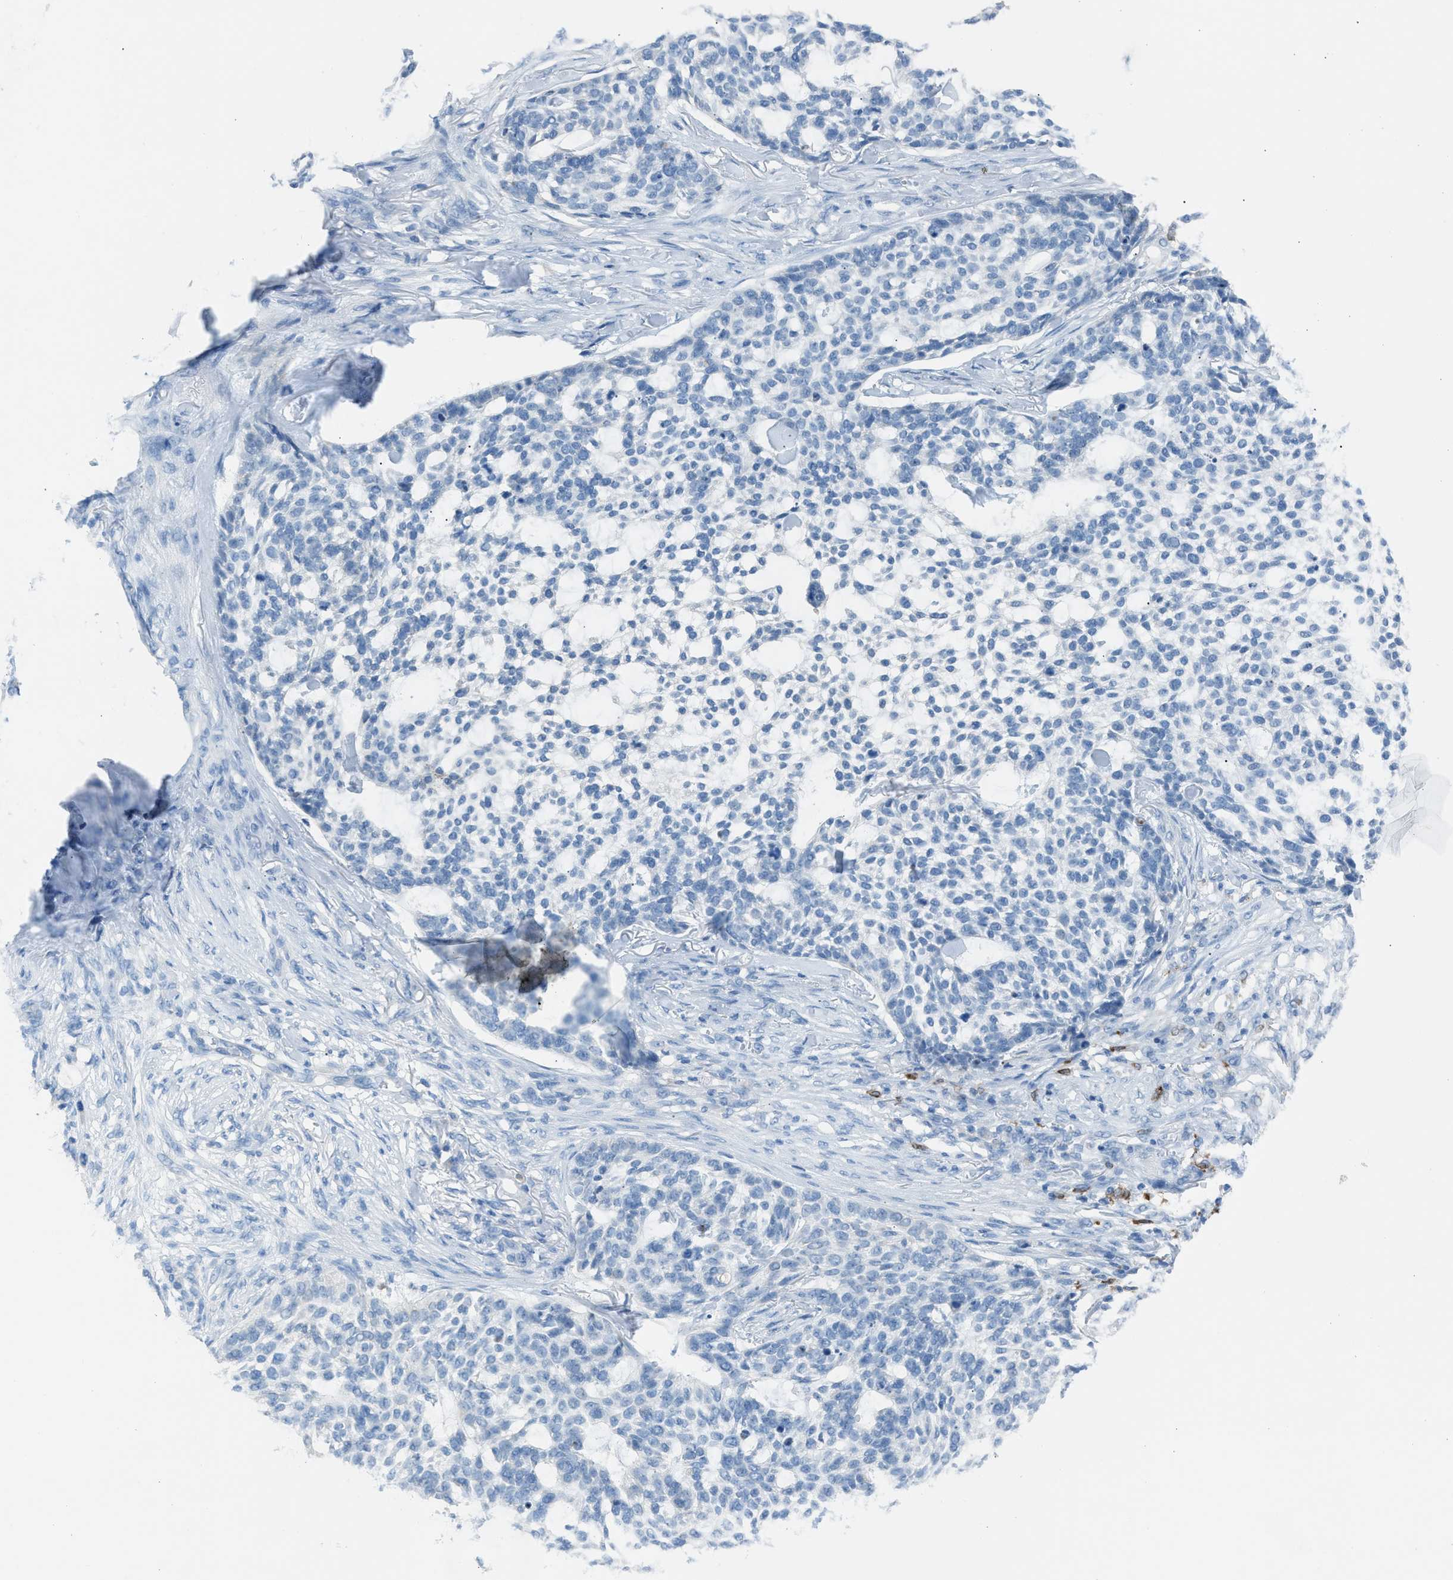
{"staining": {"intensity": "negative", "quantity": "none", "location": "none"}, "tissue": "skin cancer", "cell_type": "Tumor cells", "image_type": "cancer", "snomed": [{"axis": "morphology", "description": "Basal cell carcinoma"}, {"axis": "topography", "description": "Skin"}], "caption": "Skin cancer (basal cell carcinoma) stained for a protein using immunohistochemistry reveals no staining tumor cells.", "gene": "CLEC10A", "patient": {"sex": "female", "age": 64}}